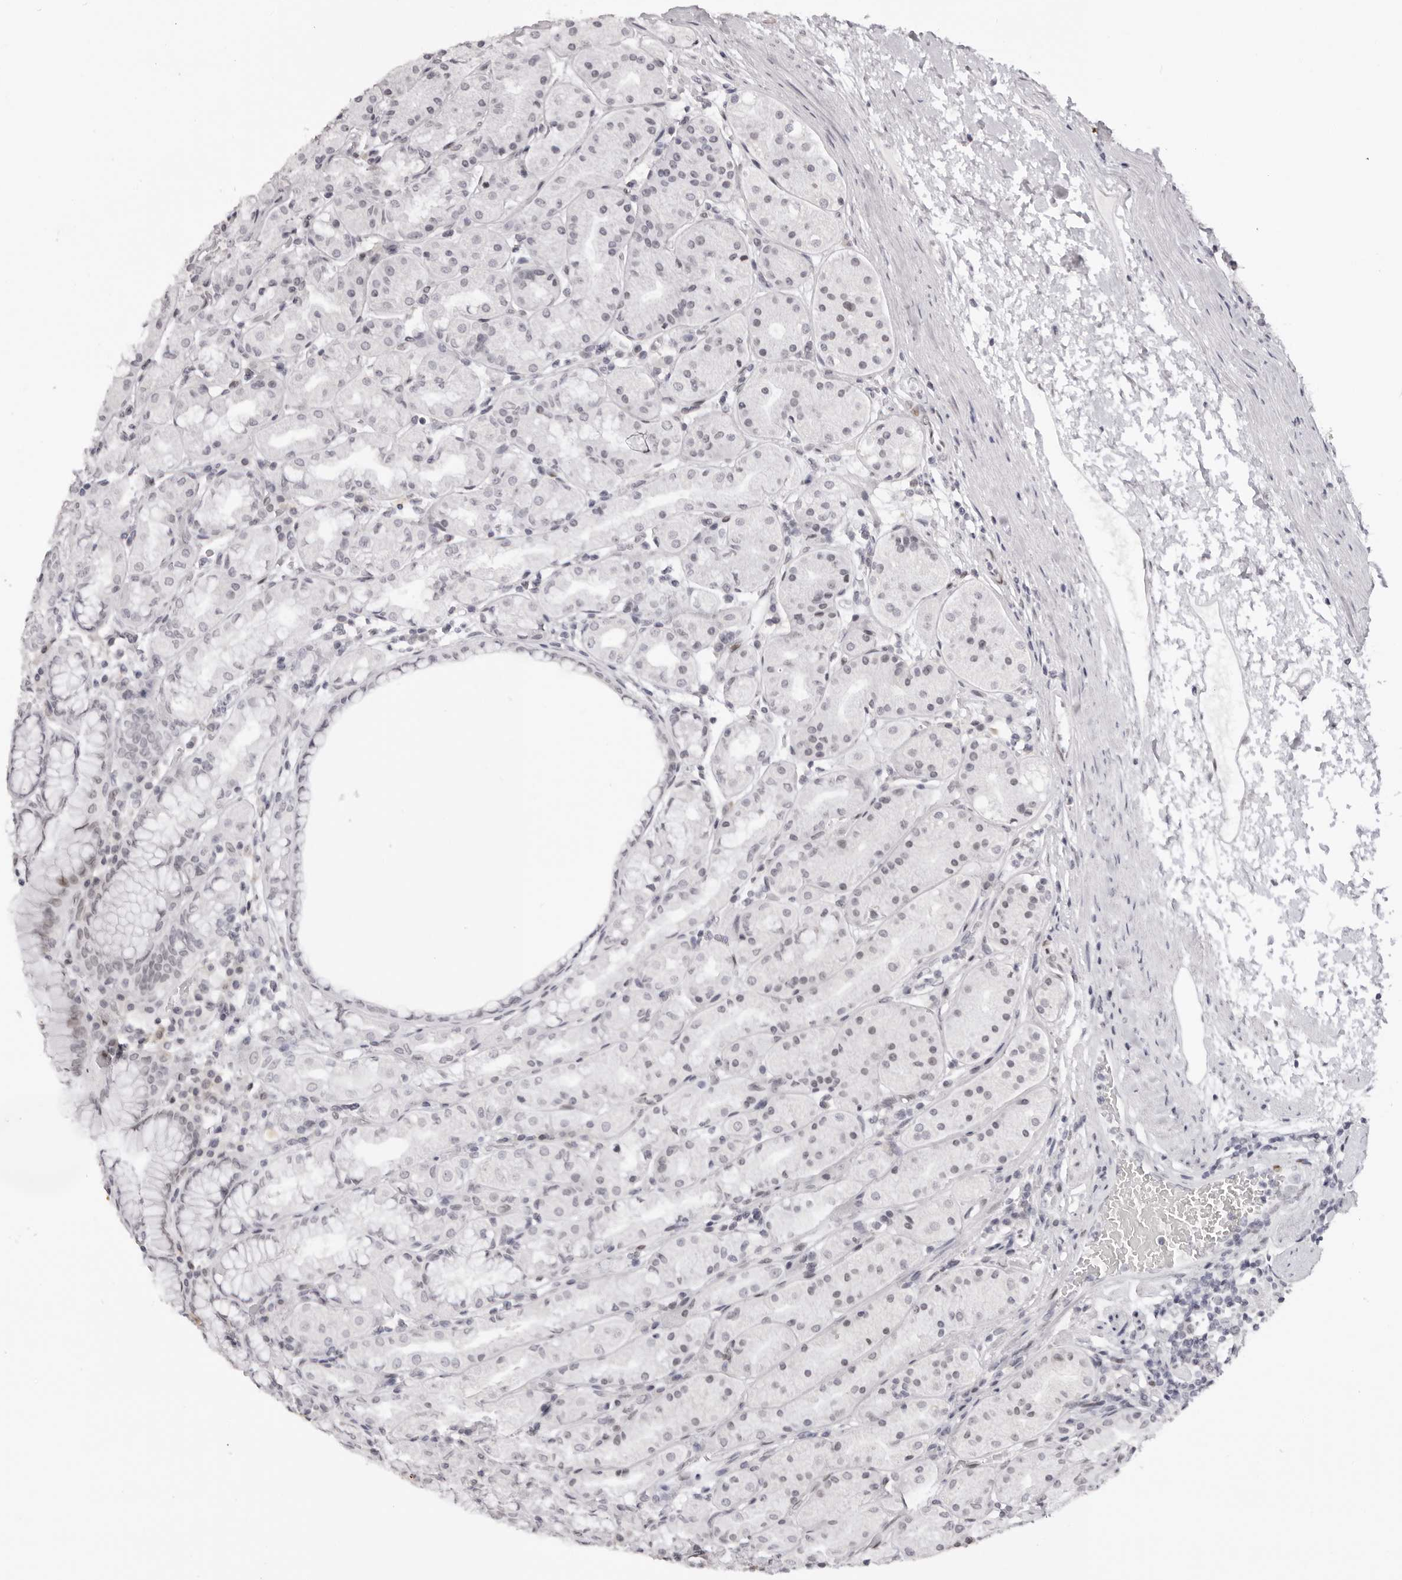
{"staining": {"intensity": "negative", "quantity": "none", "location": "none"}, "tissue": "stomach", "cell_type": "Glandular cells", "image_type": "normal", "snomed": [{"axis": "morphology", "description": "Normal tissue, NOS"}, {"axis": "topography", "description": "Stomach"}, {"axis": "topography", "description": "Stomach, lower"}], "caption": "Immunohistochemistry (IHC) histopathology image of unremarkable stomach: human stomach stained with DAB demonstrates no significant protein expression in glandular cells.", "gene": "MAFK", "patient": {"sex": "female", "age": 56}}